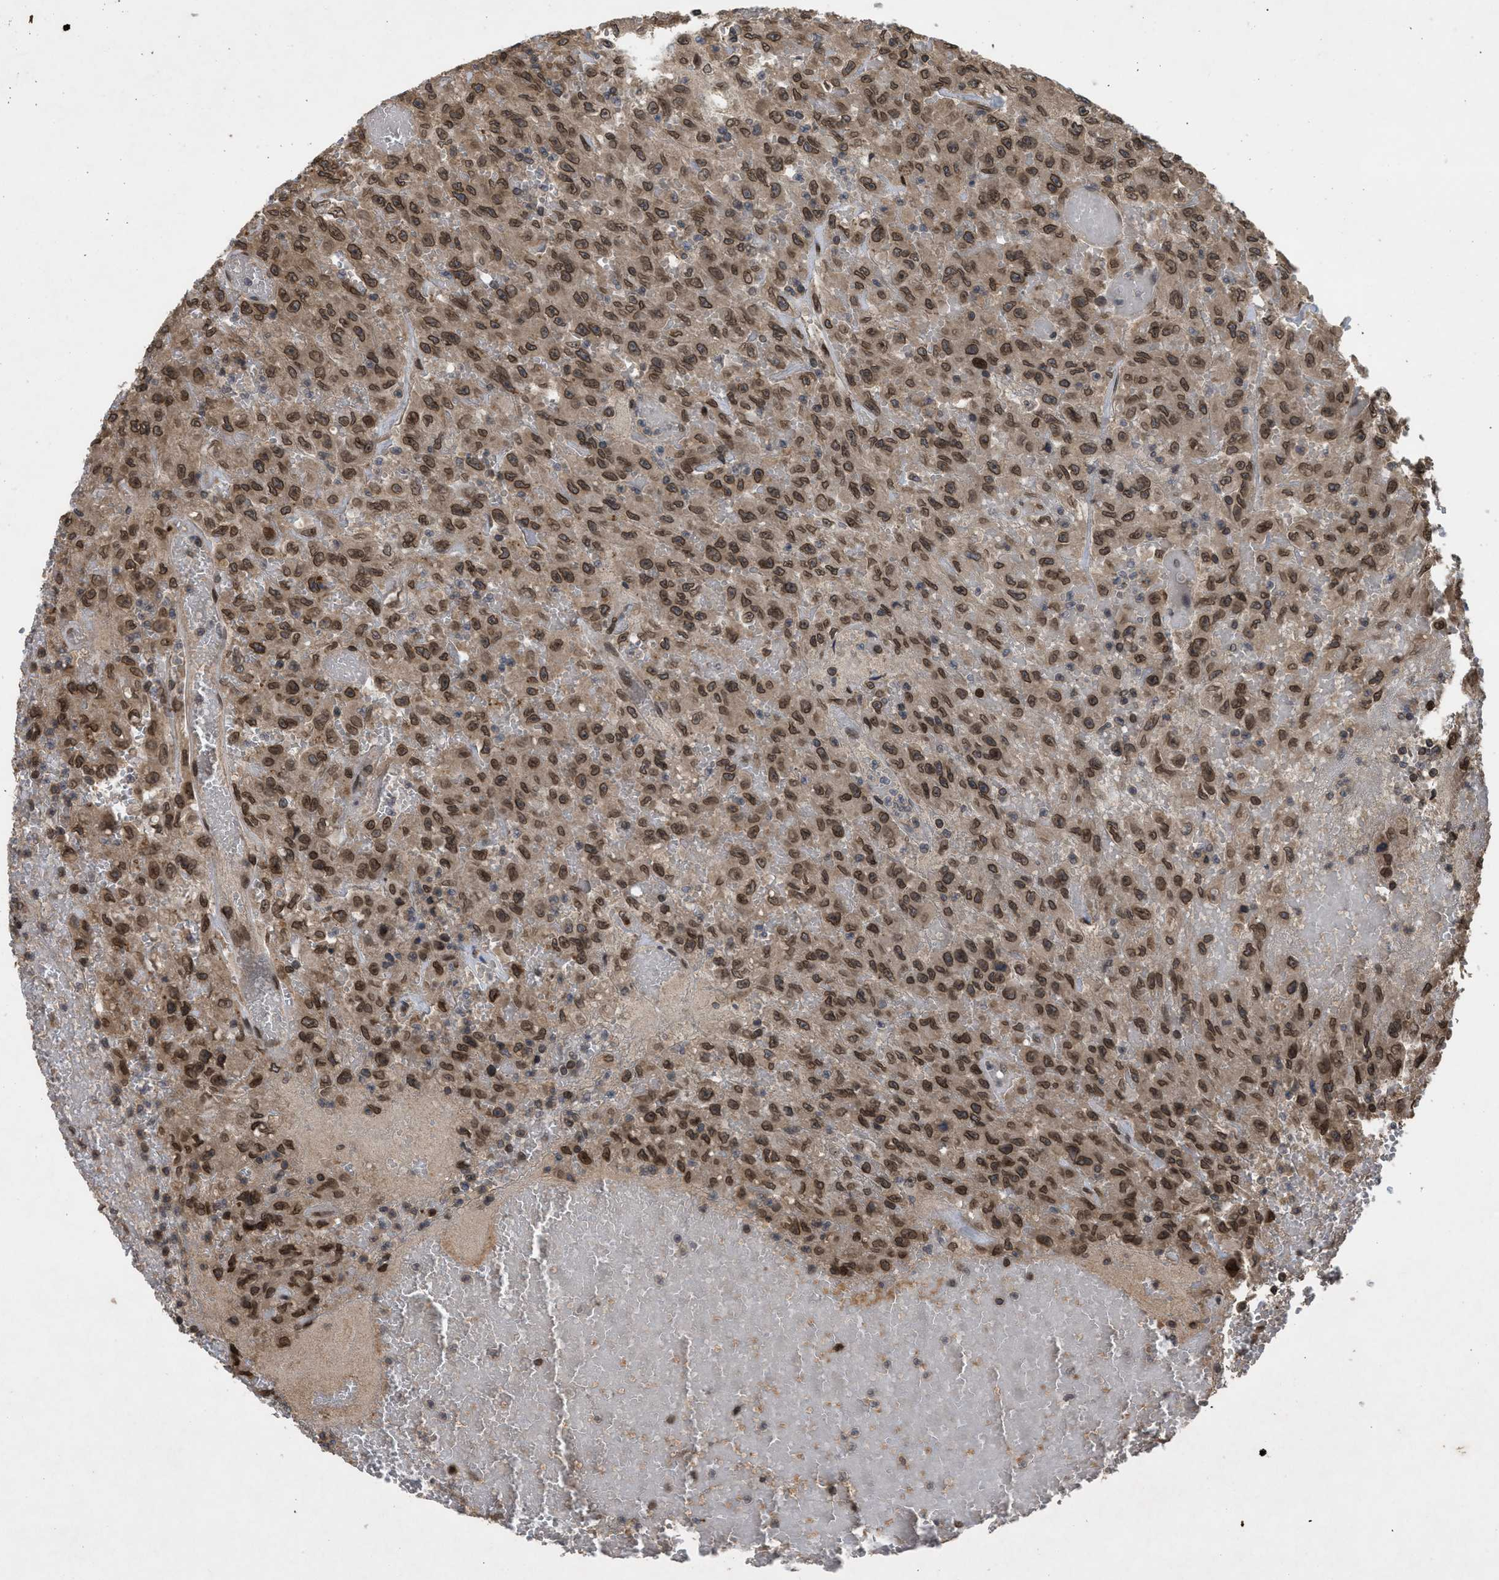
{"staining": {"intensity": "moderate", "quantity": ">75%", "location": "cytoplasmic/membranous,nuclear"}, "tissue": "urothelial cancer", "cell_type": "Tumor cells", "image_type": "cancer", "snomed": [{"axis": "morphology", "description": "Urothelial carcinoma, High grade"}, {"axis": "topography", "description": "Urinary bladder"}], "caption": "Immunohistochemical staining of urothelial carcinoma (high-grade) displays medium levels of moderate cytoplasmic/membranous and nuclear expression in approximately >75% of tumor cells.", "gene": "CRY1", "patient": {"sex": "male", "age": 46}}